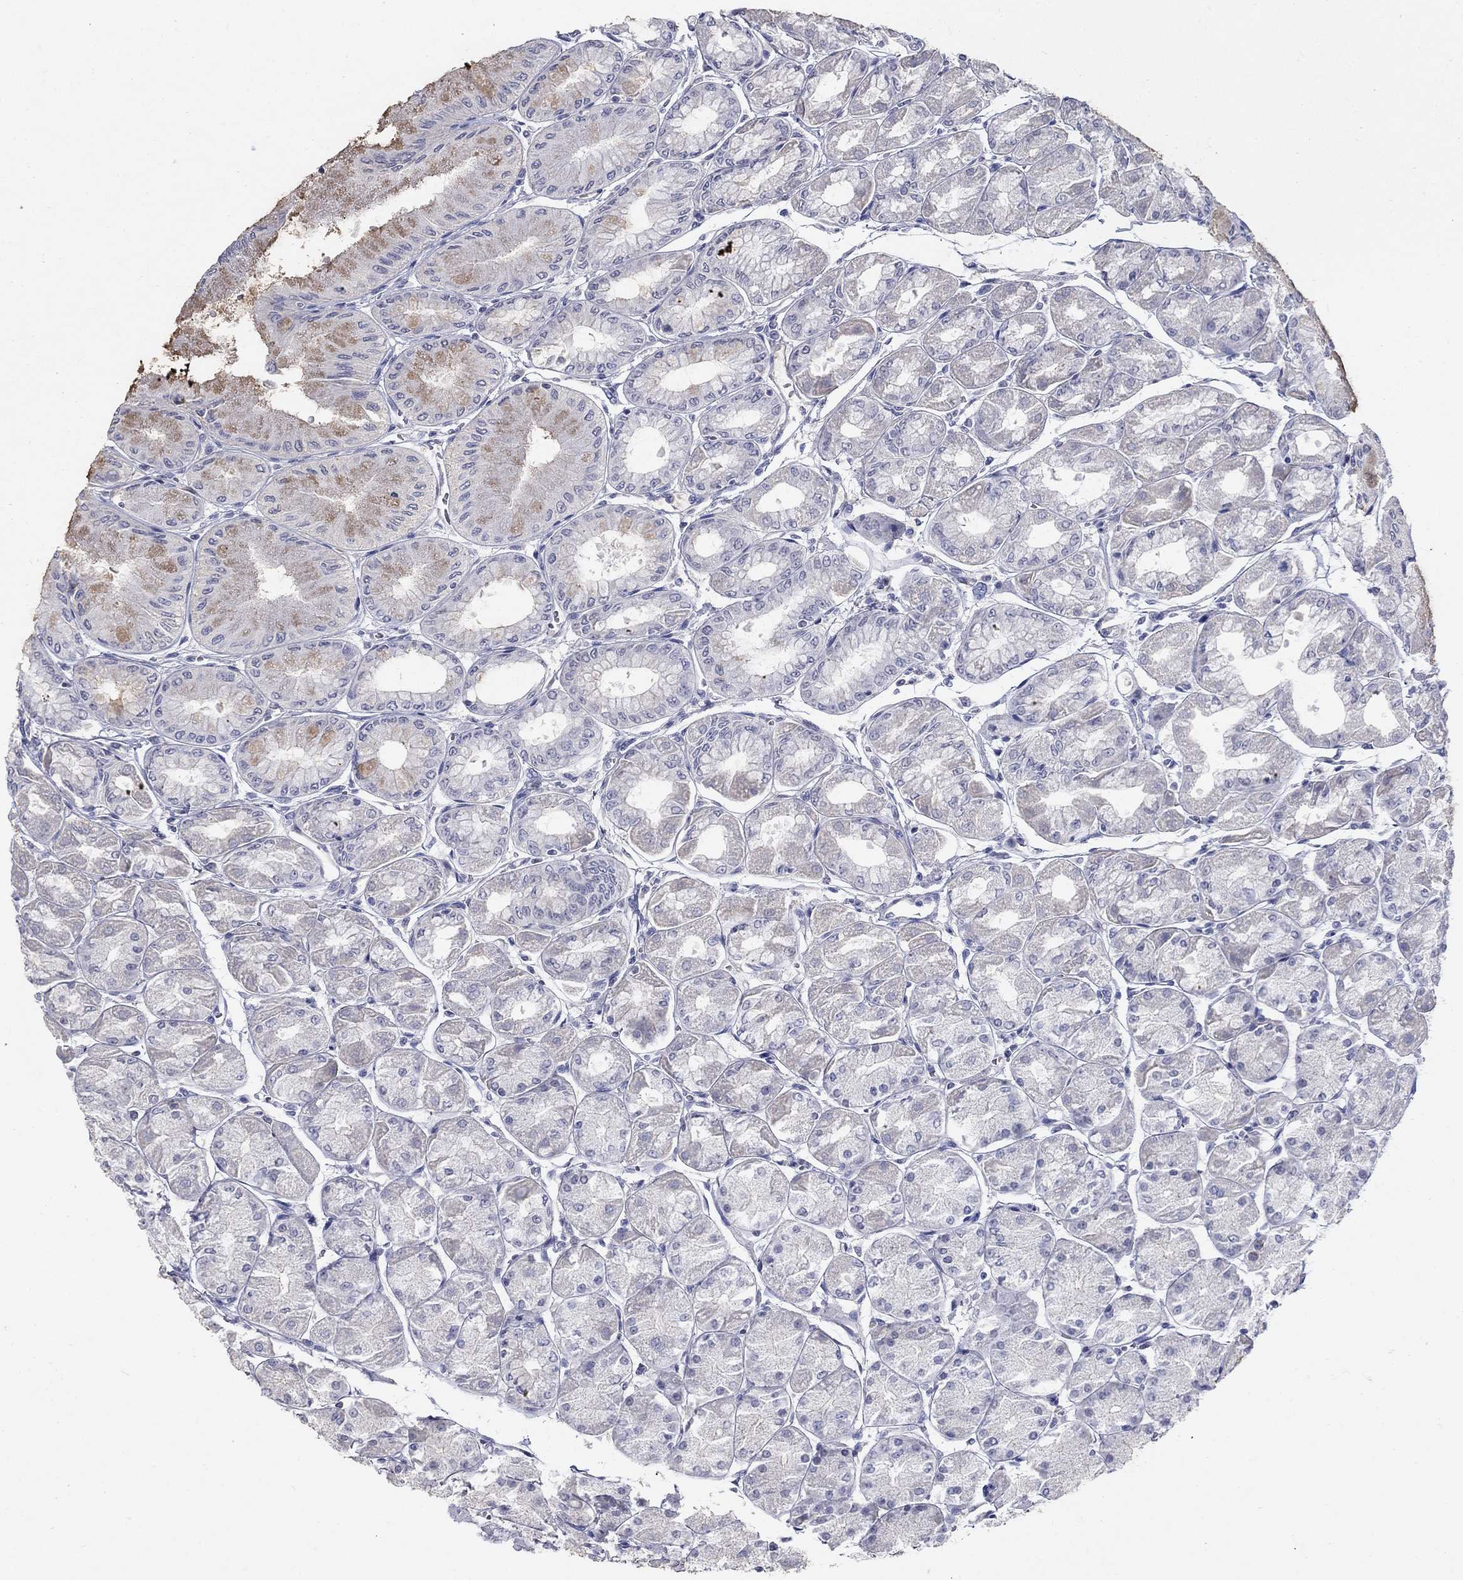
{"staining": {"intensity": "weak", "quantity": "<25%", "location": "cytoplasmic/membranous"}, "tissue": "stomach", "cell_type": "Glandular cells", "image_type": "normal", "snomed": [{"axis": "morphology", "description": "Normal tissue, NOS"}, {"axis": "topography", "description": "Stomach, upper"}], "caption": "This is a image of immunohistochemistry staining of normal stomach, which shows no positivity in glandular cells.", "gene": "PTH1R", "patient": {"sex": "male", "age": 60}}